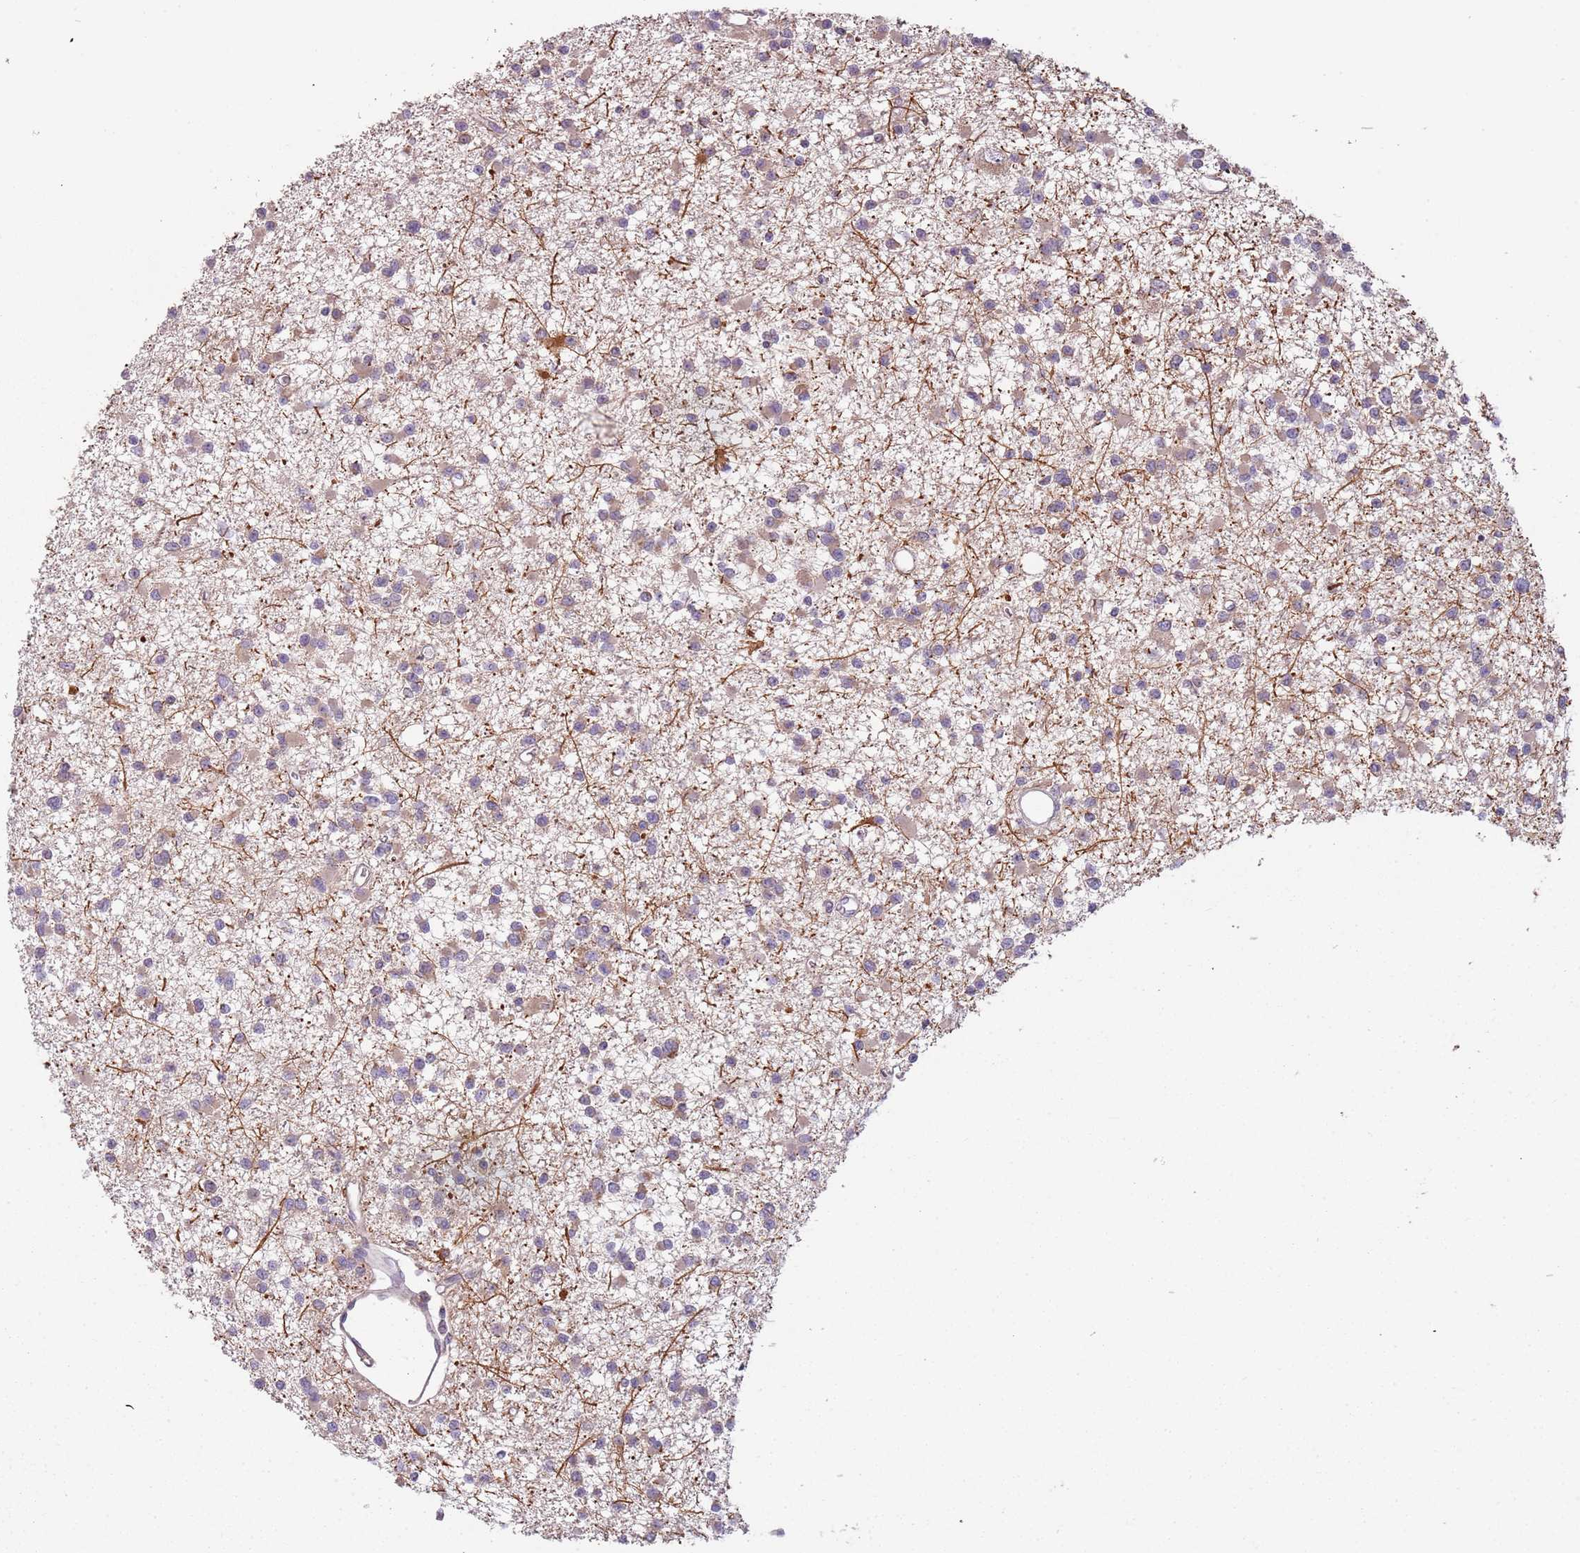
{"staining": {"intensity": "weak", "quantity": ">75%", "location": "cytoplasmic/membranous"}, "tissue": "glioma", "cell_type": "Tumor cells", "image_type": "cancer", "snomed": [{"axis": "morphology", "description": "Glioma, malignant, Low grade"}, {"axis": "topography", "description": "Brain"}], "caption": "IHC (DAB (3,3'-diaminobenzidine)) staining of human glioma shows weak cytoplasmic/membranous protein staining in approximately >75% of tumor cells. Nuclei are stained in blue.", "gene": "FECH", "patient": {"sex": "female", "age": 22}}